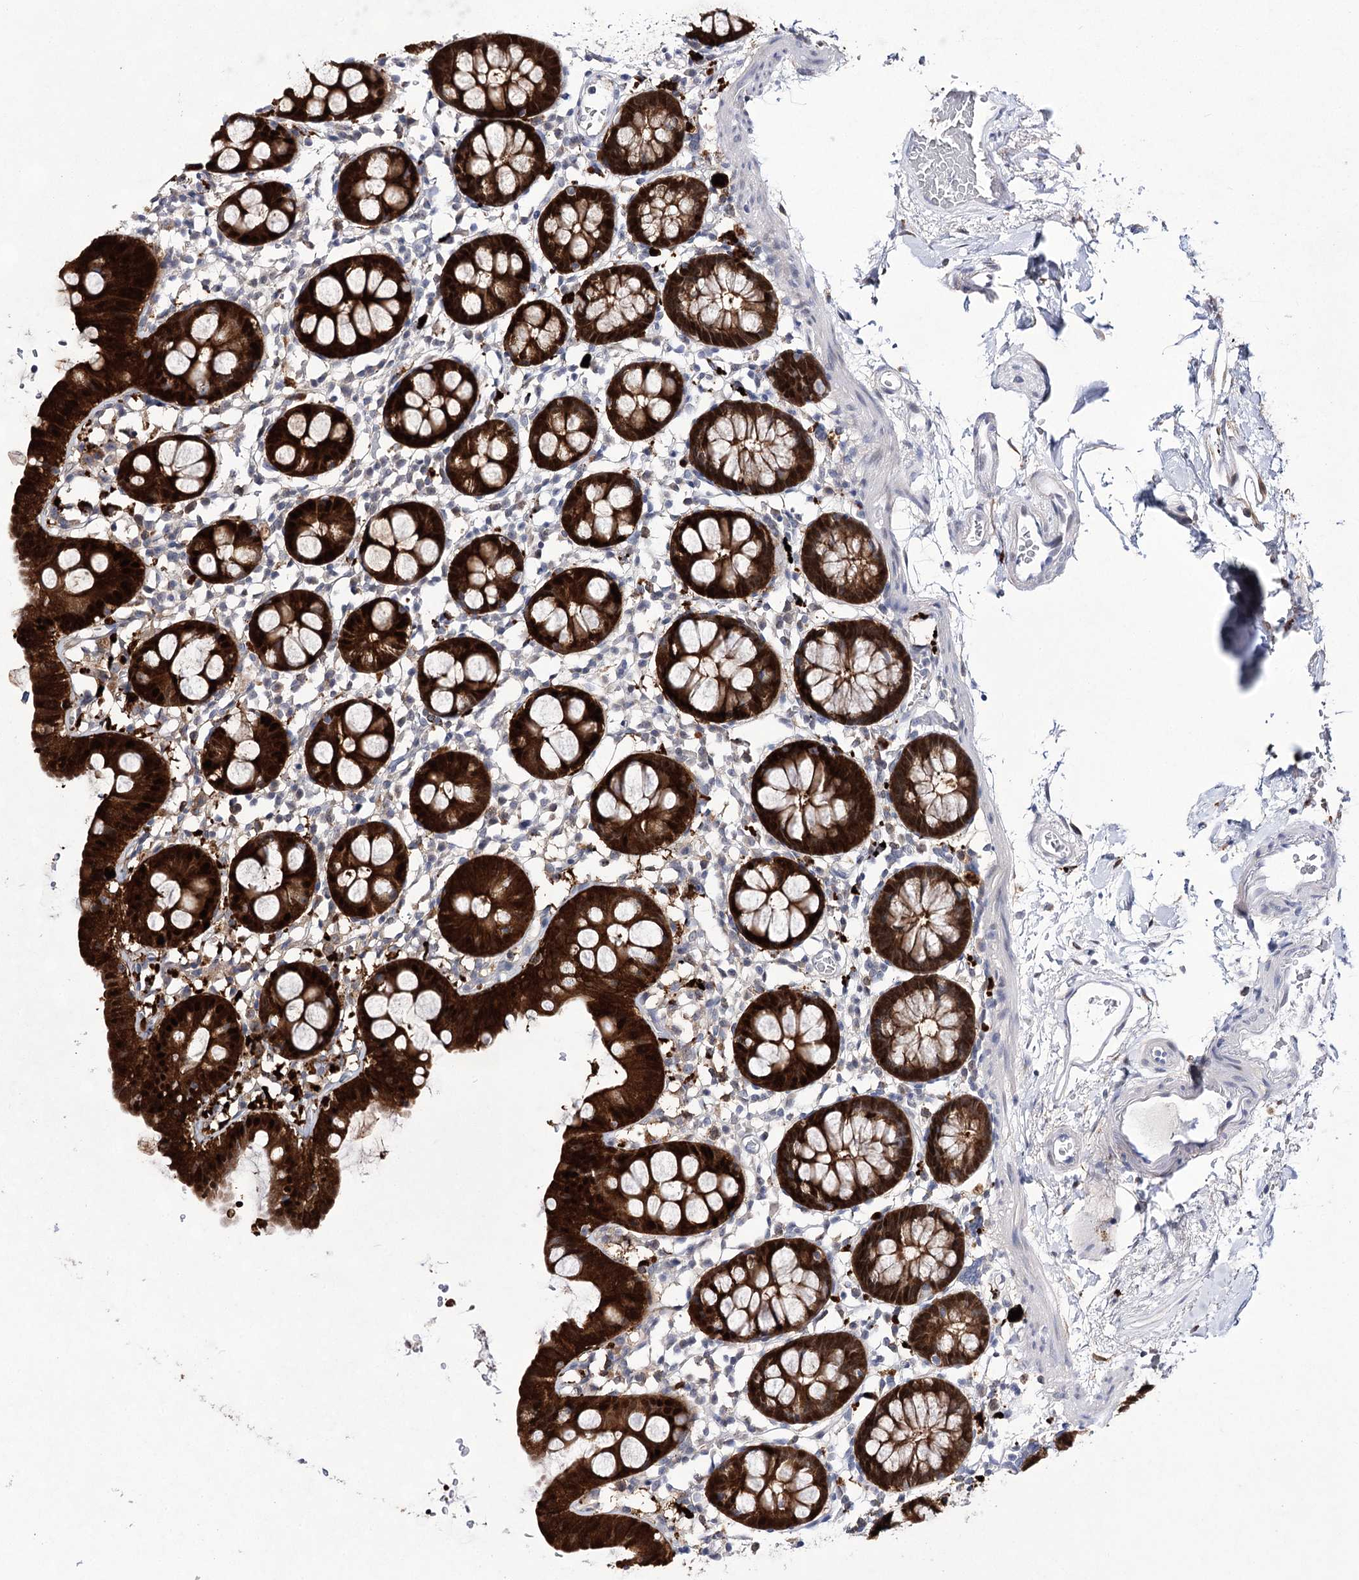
{"staining": {"intensity": "negative", "quantity": "none", "location": "none"}, "tissue": "colon", "cell_type": "Endothelial cells", "image_type": "normal", "snomed": [{"axis": "morphology", "description": "Normal tissue, NOS"}, {"axis": "topography", "description": "Colon"}], "caption": "Endothelial cells are negative for brown protein staining in unremarkable colon. The staining was performed using DAB (3,3'-diaminobenzidine) to visualize the protein expression in brown, while the nuclei were stained in blue with hematoxylin (Magnification: 20x).", "gene": "UGDH", "patient": {"sex": "male", "age": 75}}